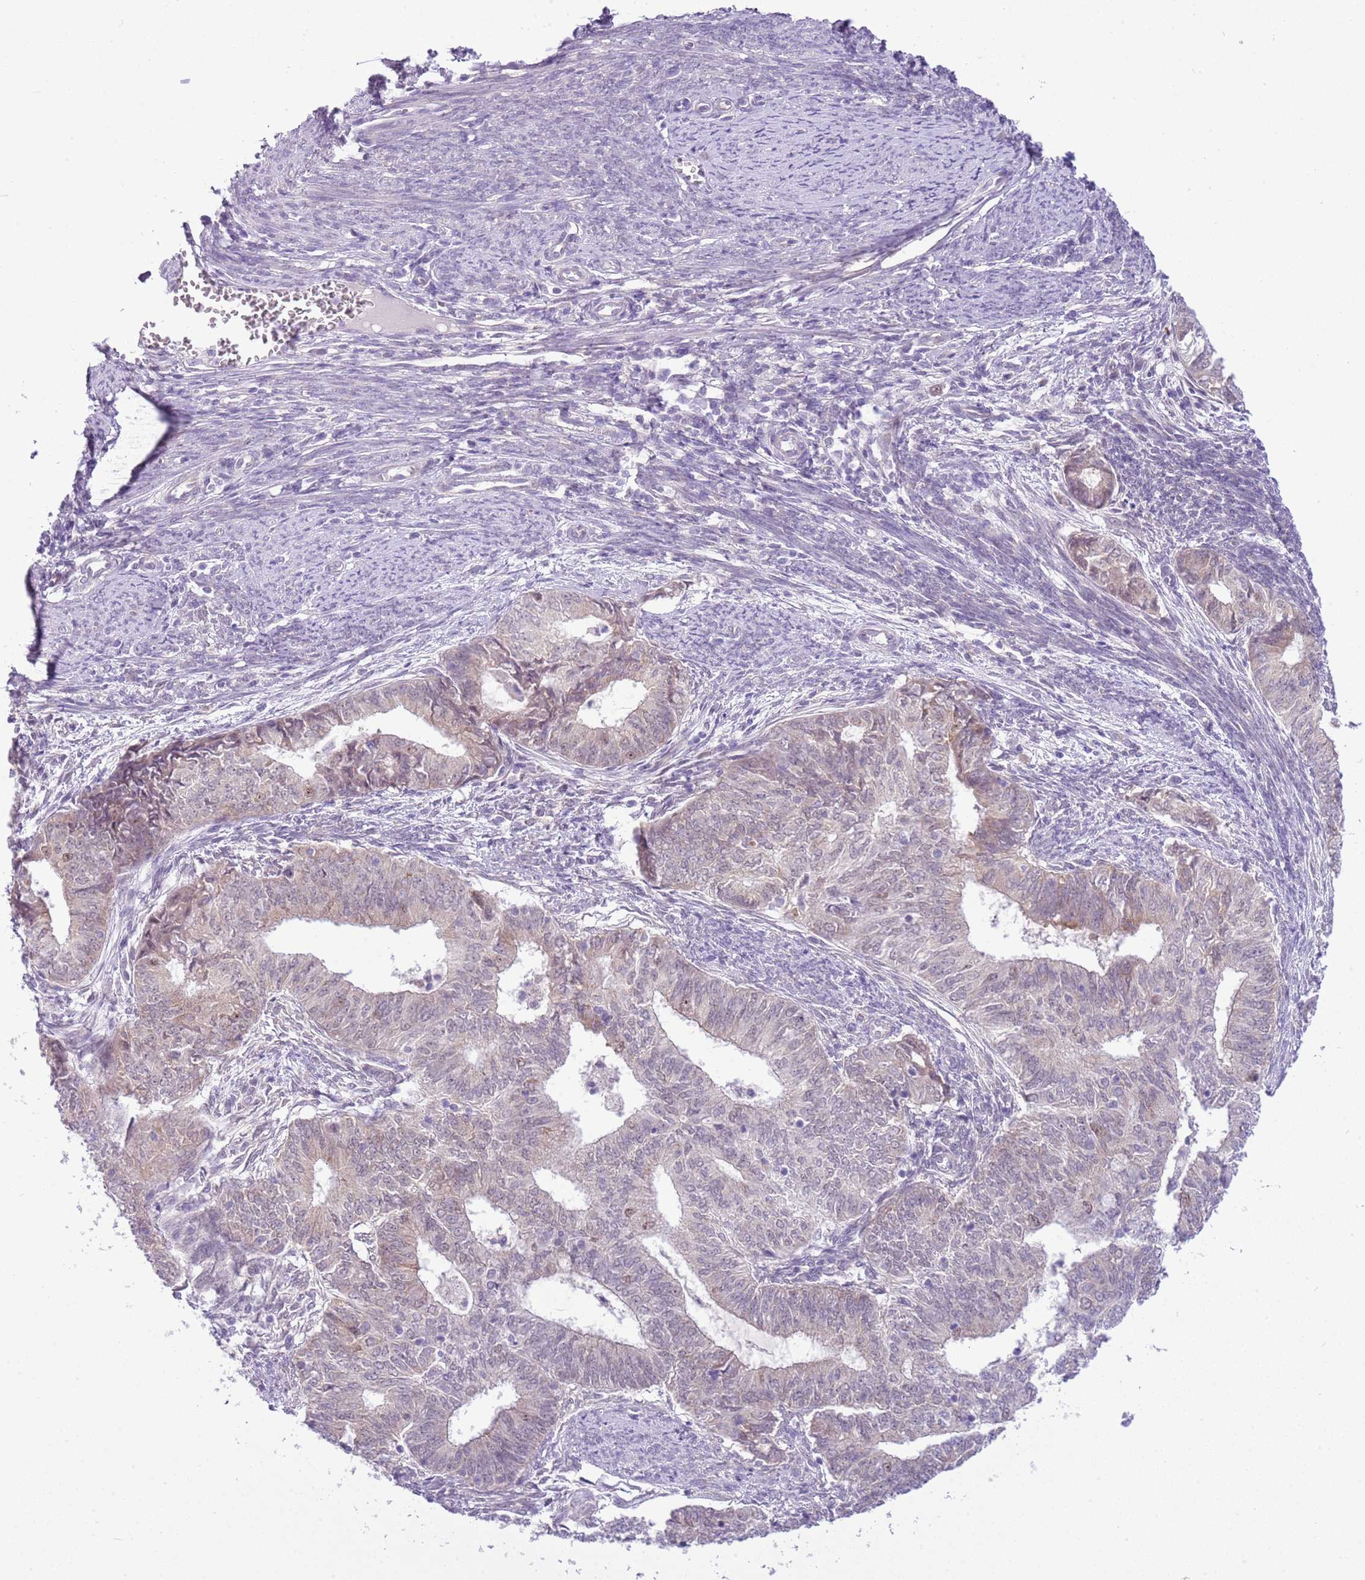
{"staining": {"intensity": "weak", "quantity": "<25%", "location": "cytoplasmic/membranous"}, "tissue": "endometrial cancer", "cell_type": "Tumor cells", "image_type": "cancer", "snomed": [{"axis": "morphology", "description": "Adenocarcinoma, NOS"}, {"axis": "topography", "description": "Endometrium"}], "caption": "Endometrial cancer was stained to show a protein in brown. There is no significant positivity in tumor cells. Nuclei are stained in blue.", "gene": "FAM120C", "patient": {"sex": "female", "age": 62}}